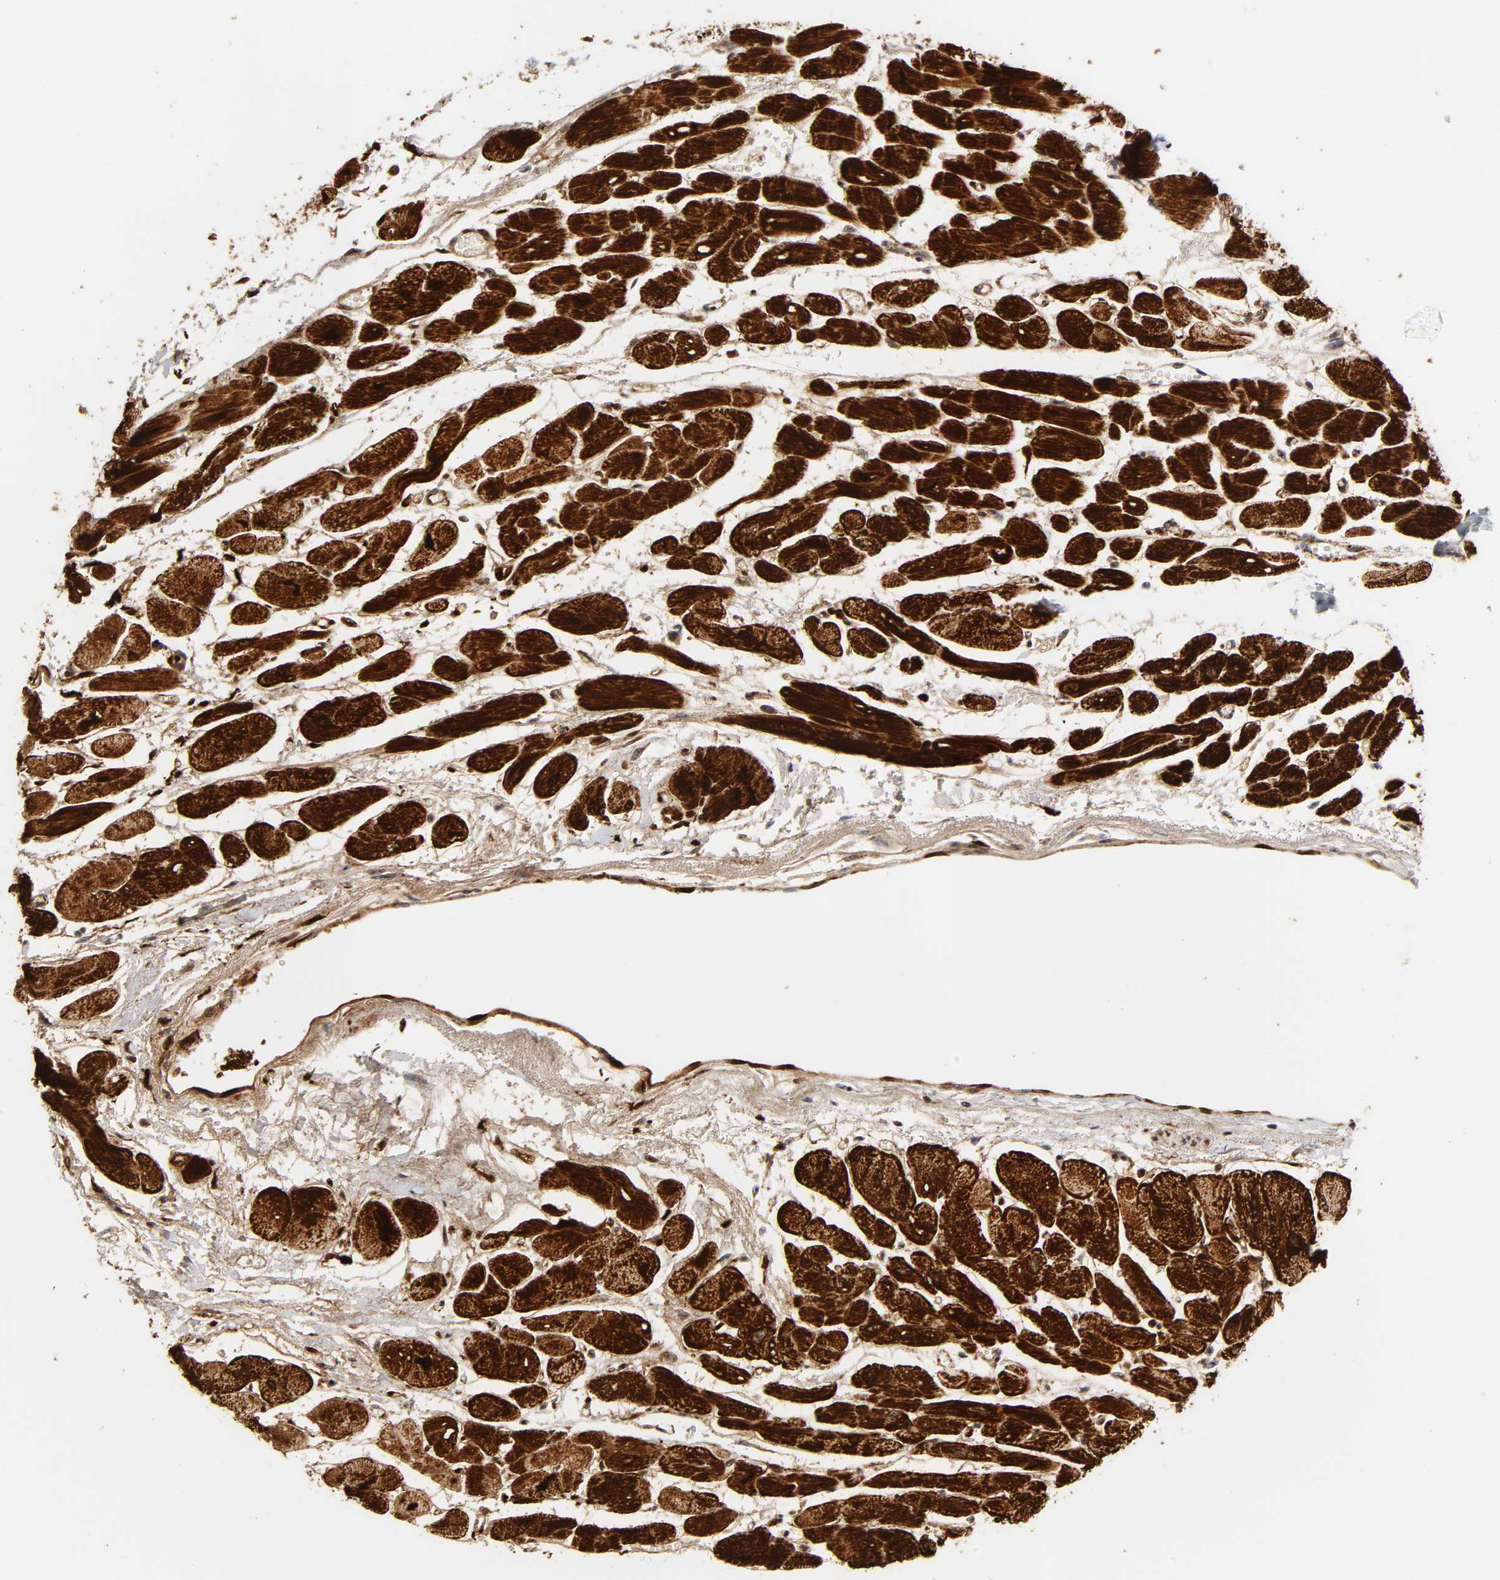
{"staining": {"intensity": "strong", "quantity": ">75%", "location": "cytoplasmic/membranous"}, "tissue": "heart muscle", "cell_type": "Cardiomyocytes", "image_type": "normal", "snomed": [{"axis": "morphology", "description": "Normal tissue, NOS"}, {"axis": "topography", "description": "Heart"}], "caption": "A brown stain highlights strong cytoplasmic/membranous staining of a protein in cardiomyocytes of normal human heart muscle.", "gene": "CYCS", "patient": {"sex": "female", "age": 54}}